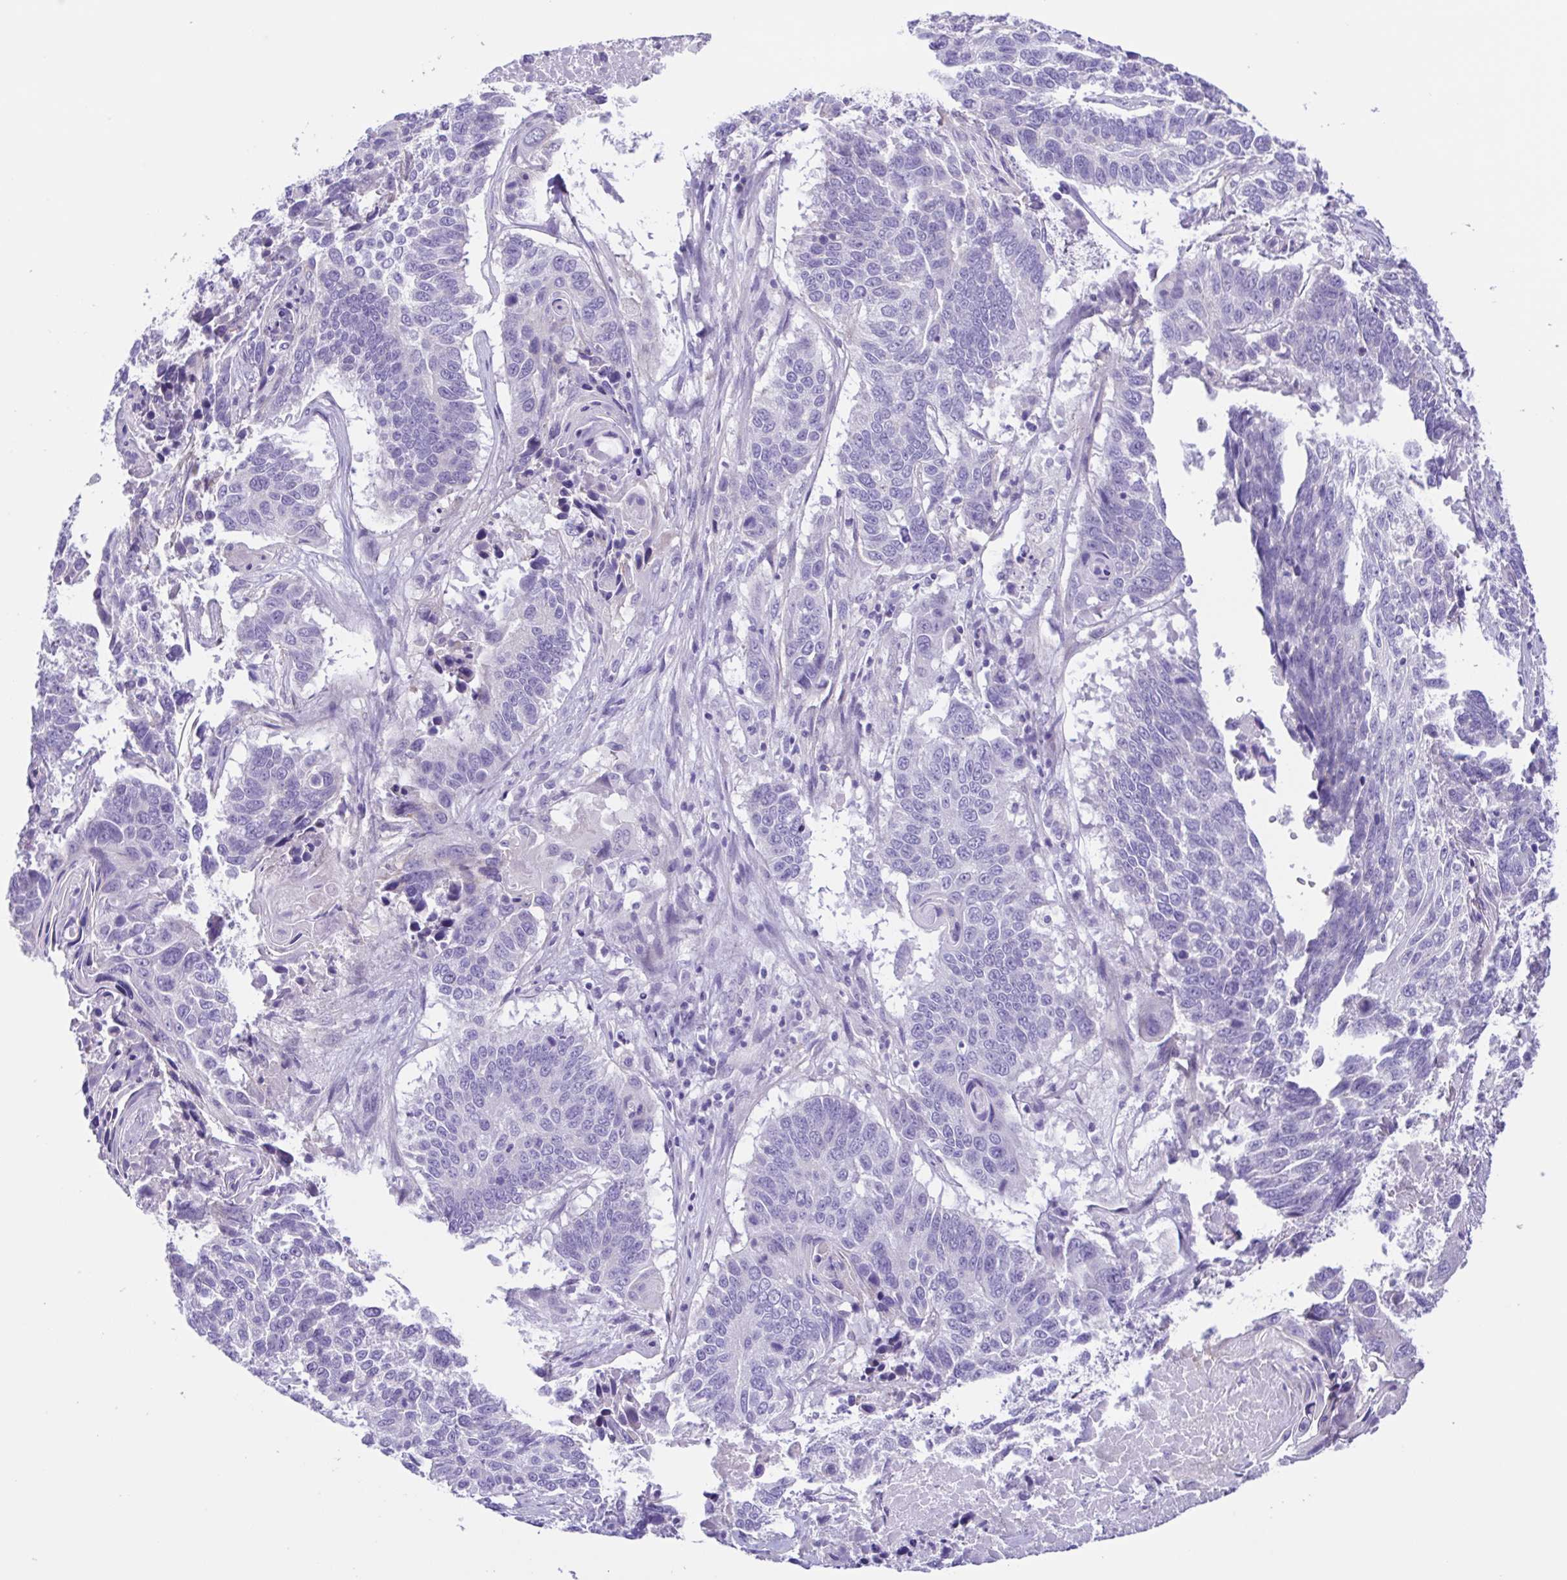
{"staining": {"intensity": "negative", "quantity": "none", "location": "none"}, "tissue": "lung cancer", "cell_type": "Tumor cells", "image_type": "cancer", "snomed": [{"axis": "morphology", "description": "Squamous cell carcinoma, NOS"}, {"axis": "topography", "description": "Lung"}], "caption": "High magnification brightfield microscopy of lung cancer stained with DAB (3,3'-diaminobenzidine) (brown) and counterstained with hematoxylin (blue): tumor cells show no significant staining. (Brightfield microscopy of DAB immunohistochemistry at high magnification).", "gene": "ISM2", "patient": {"sex": "male", "age": 73}}